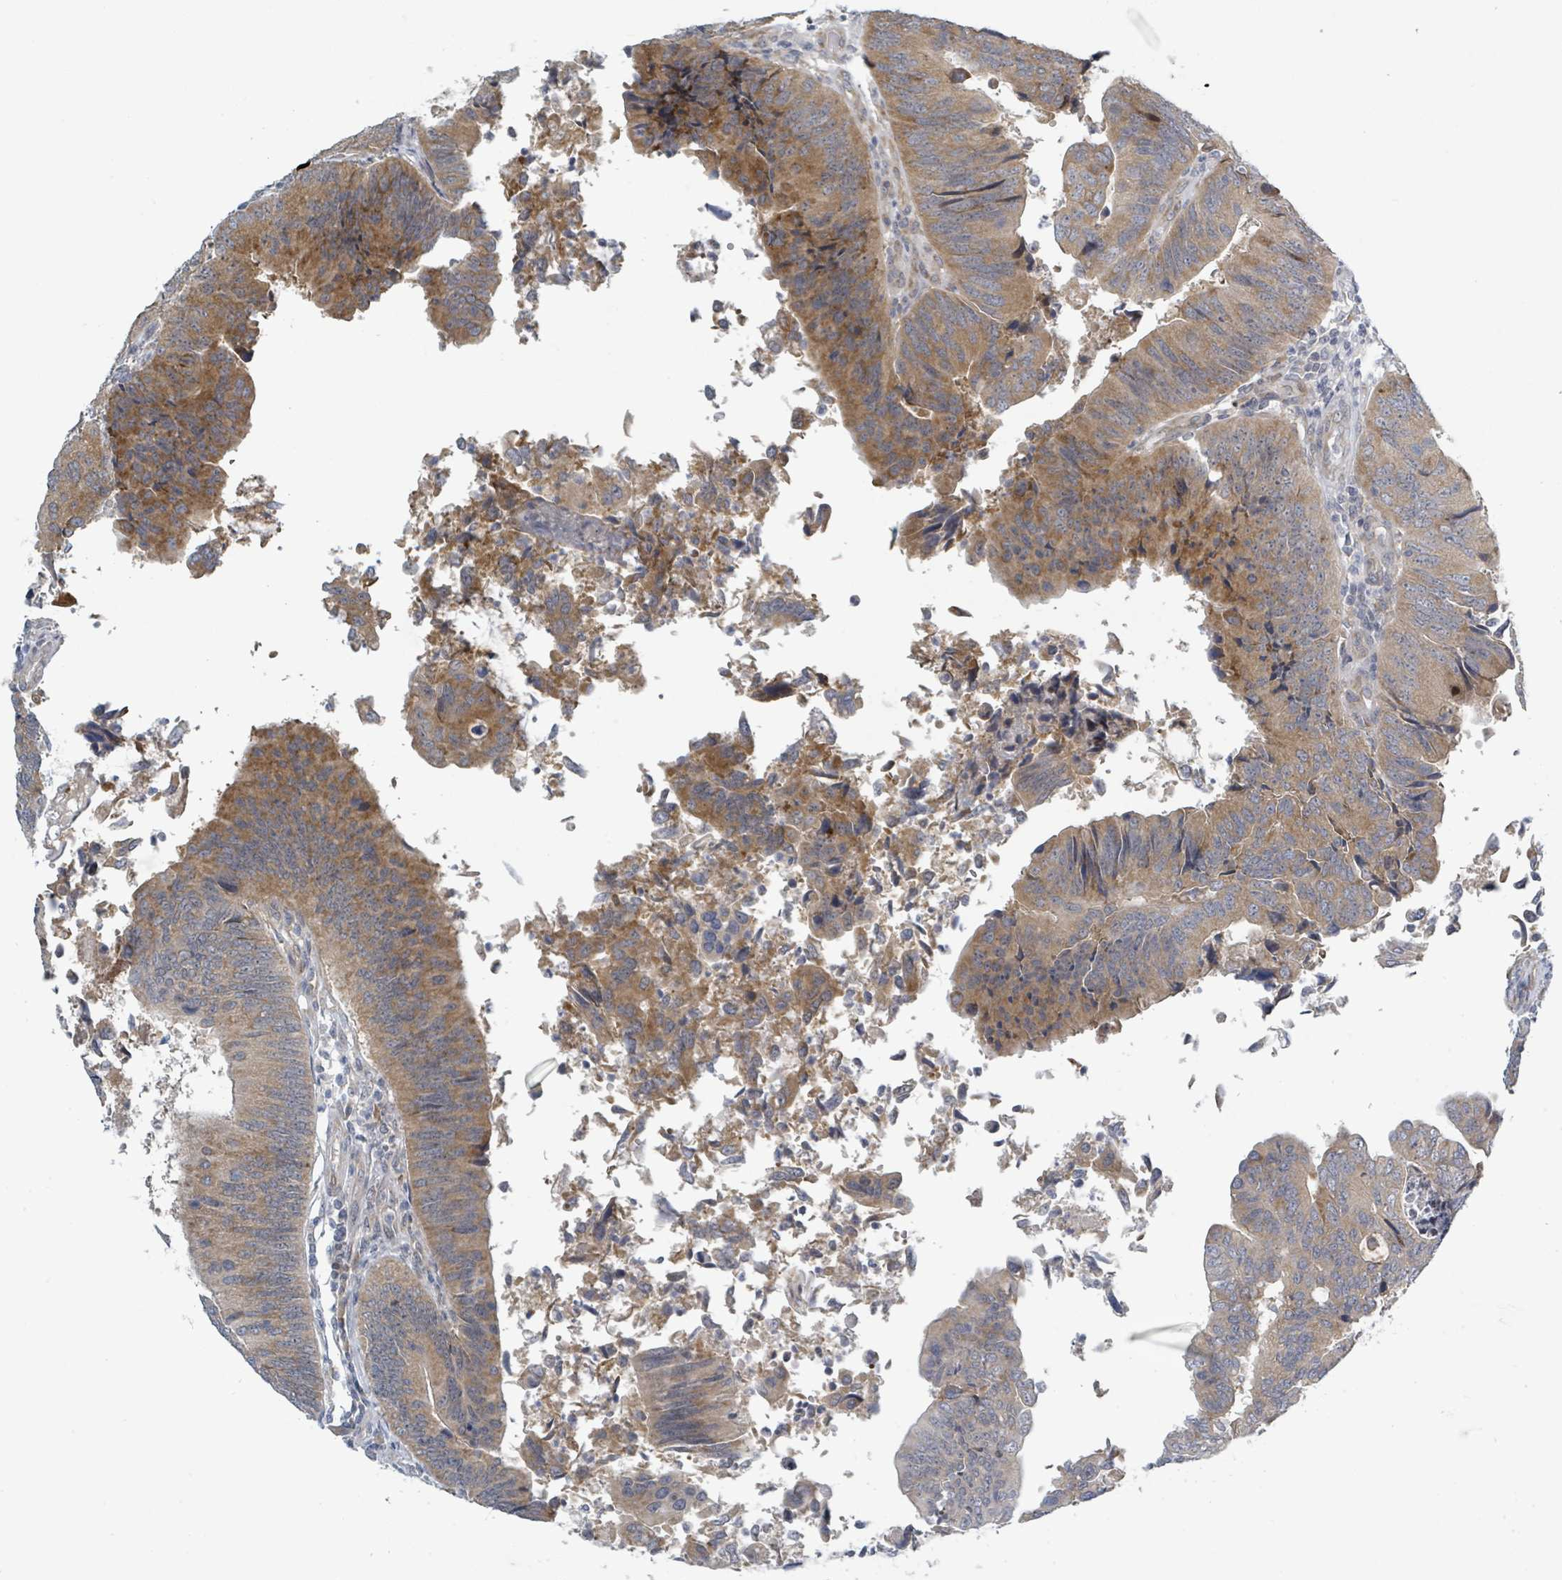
{"staining": {"intensity": "moderate", "quantity": ">75%", "location": "cytoplasmic/membranous"}, "tissue": "colorectal cancer", "cell_type": "Tumor cells", "image_type": "cancer", "snomed": [{"axis": "morphology", "description": "Adenocarcinoma, NOS"}, {"axis": "topography", "description": "Colon"}], "caption": "A micrograph of human colorectal cancer (adenocarcinoma) stained for a protein exhibits moderate cytoplasmic/membranous brown staining in tumor cells.", "gene": "RPL32", "patient": {"sex": "female", "age": 67}}